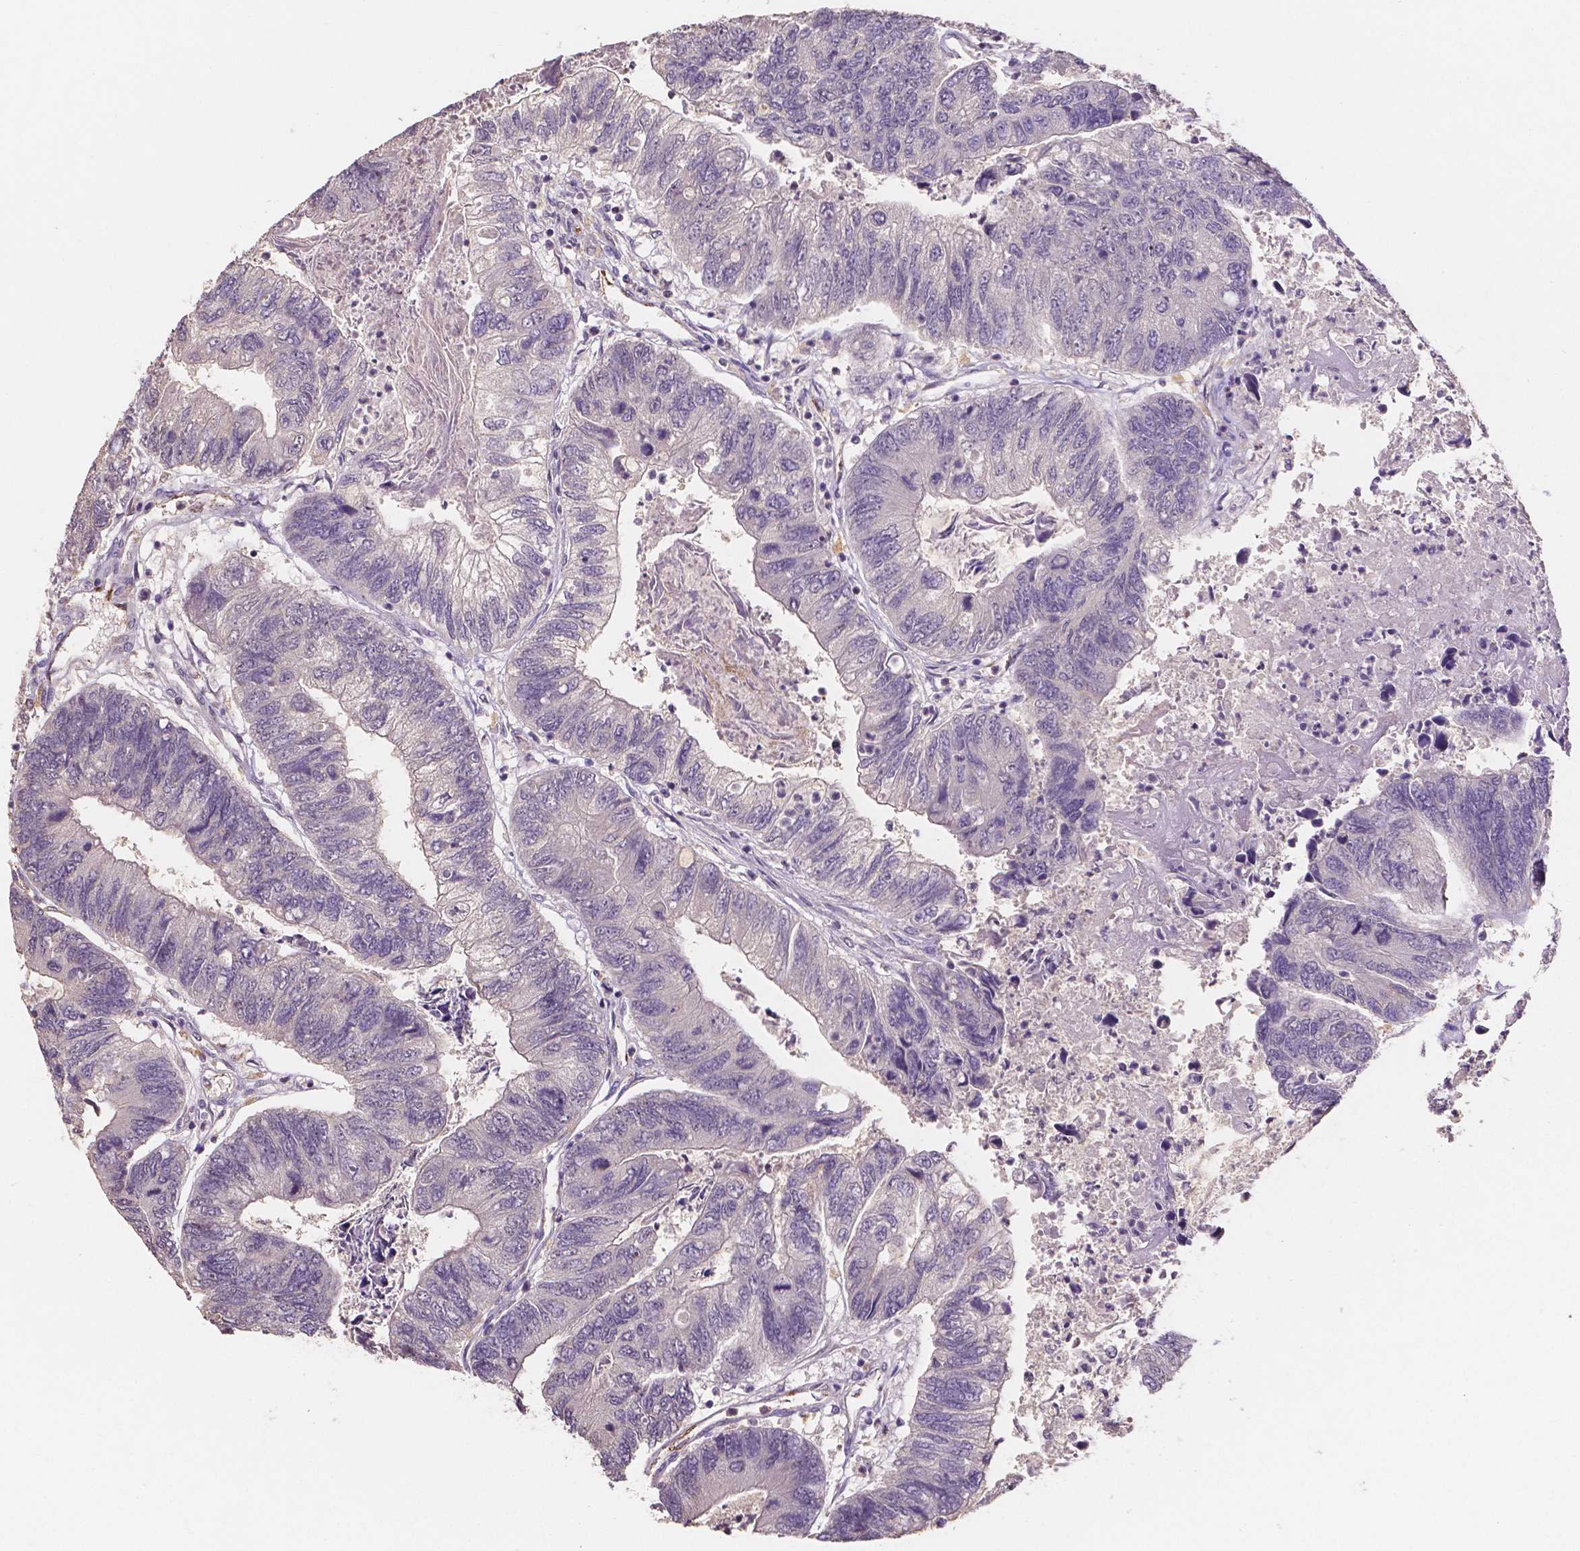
{"staining": {"intensity": "negative", "quantity": "none", "location": "none"}, "tissue": "colorectal cancer", "cell_type": "Tumor cells", "image_type": "cancer", "snomed": [{"axis": "morphology", "description": "Adenocarcinoma, NOS"}, {"axis": "topography", "description": "Colon"}], "caption": "A micrograph of adenocarcinoma (colorectal) stained for a protein reveals no brown staining in tumor cells.", "gene": "ELAVL2", "patient": {"sex": "female", "age": 67}}